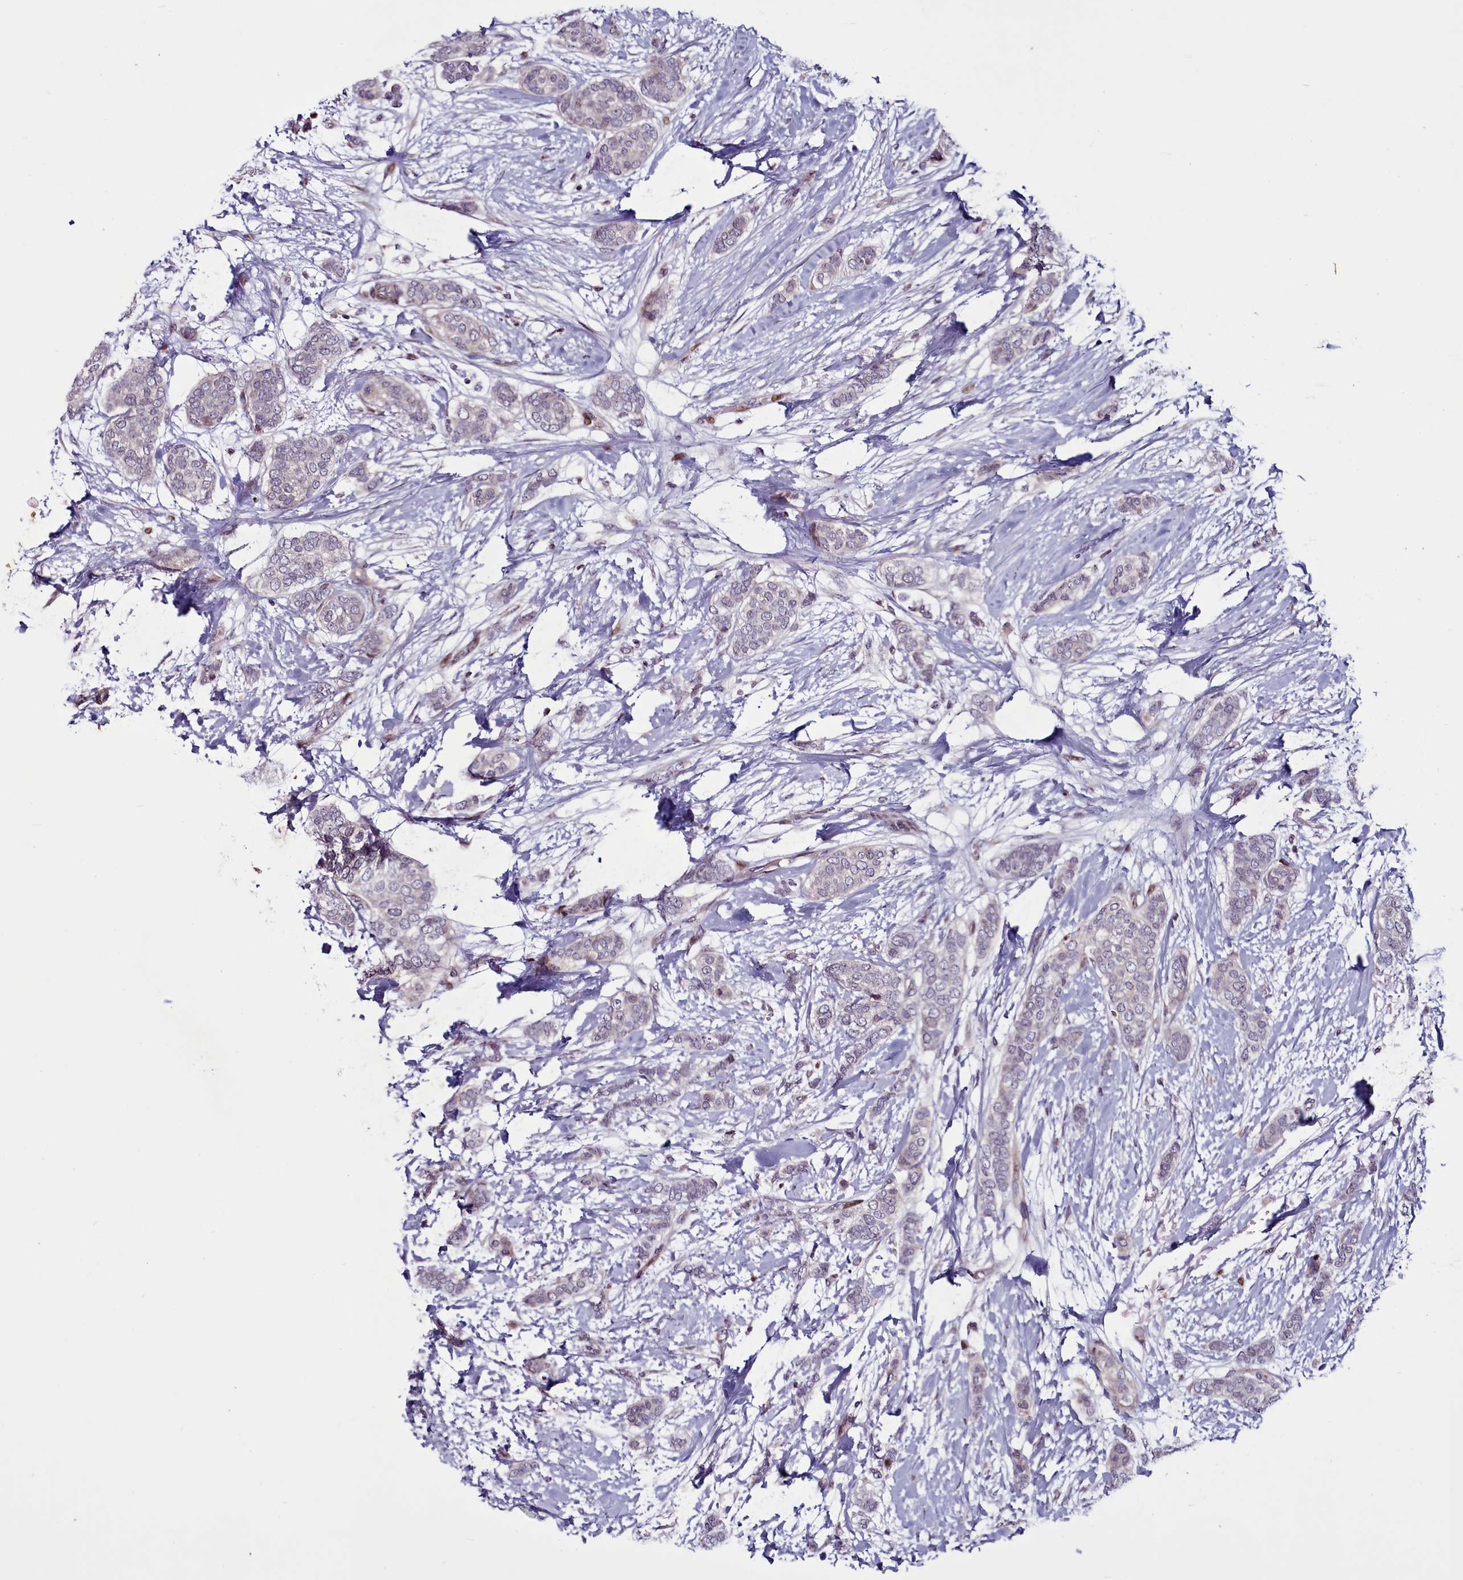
{"staining": {"intensity": "weak", "quantity": "<25%", "location": "cytoplasmic/membranous"}, "tissue": "breast cancer", "cell_type": "Tumor cells", "image_type": "cancer", "snomed": [{"axis": "morphology", "description": "Duct carcinoma"}, {"axis": "topography", "description": "Breast"}], "caption": "IHC image of breast cancer stained for a protein (brown), which reveals no expression in tumor cells. (DAB (3,3'-diaminobenzidine) immunohistochemistry (IHC), high magnification).", "gene": "WBP11", "patient": {"sex": "female", "age": 72}}